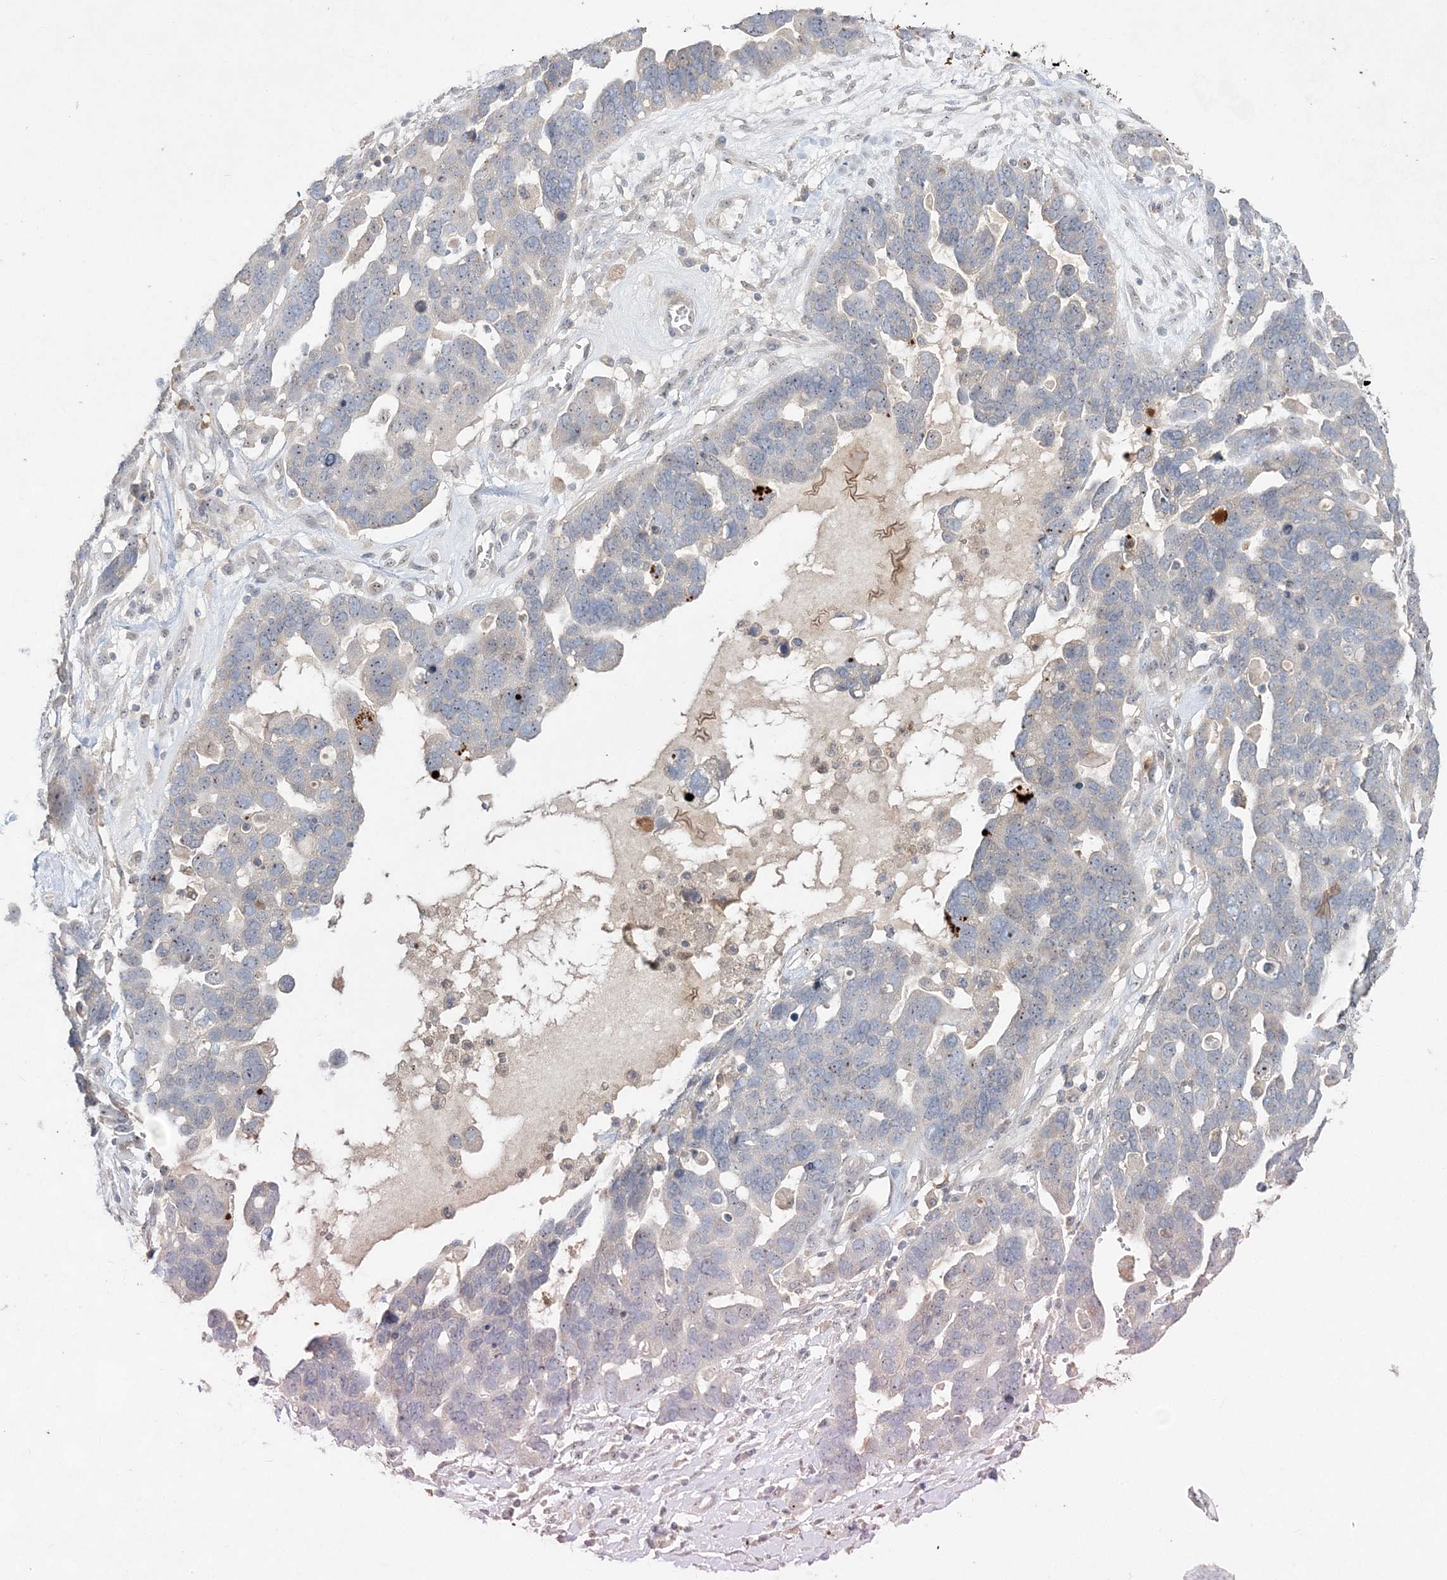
{"staining": {"intensity": "negative", "quantity": "none", "location": "none"}, "tissue": "ovarian cancer", "cell_type": "Tumor cells", "image_type": "cancer", "snomed": [{"axis": "morphology", "description": "Cystadenocarcinoma, serous, NOS"}, {"axis": "topography", "description": "Ovary"}], "caption": "A histopathology image of ovarian serous cystadenocarcinoma stained for a protein demonstrates no brown staining in tumor cells.", "gene": "NOP16", "patient": {"sex": "female", "age": 54}}